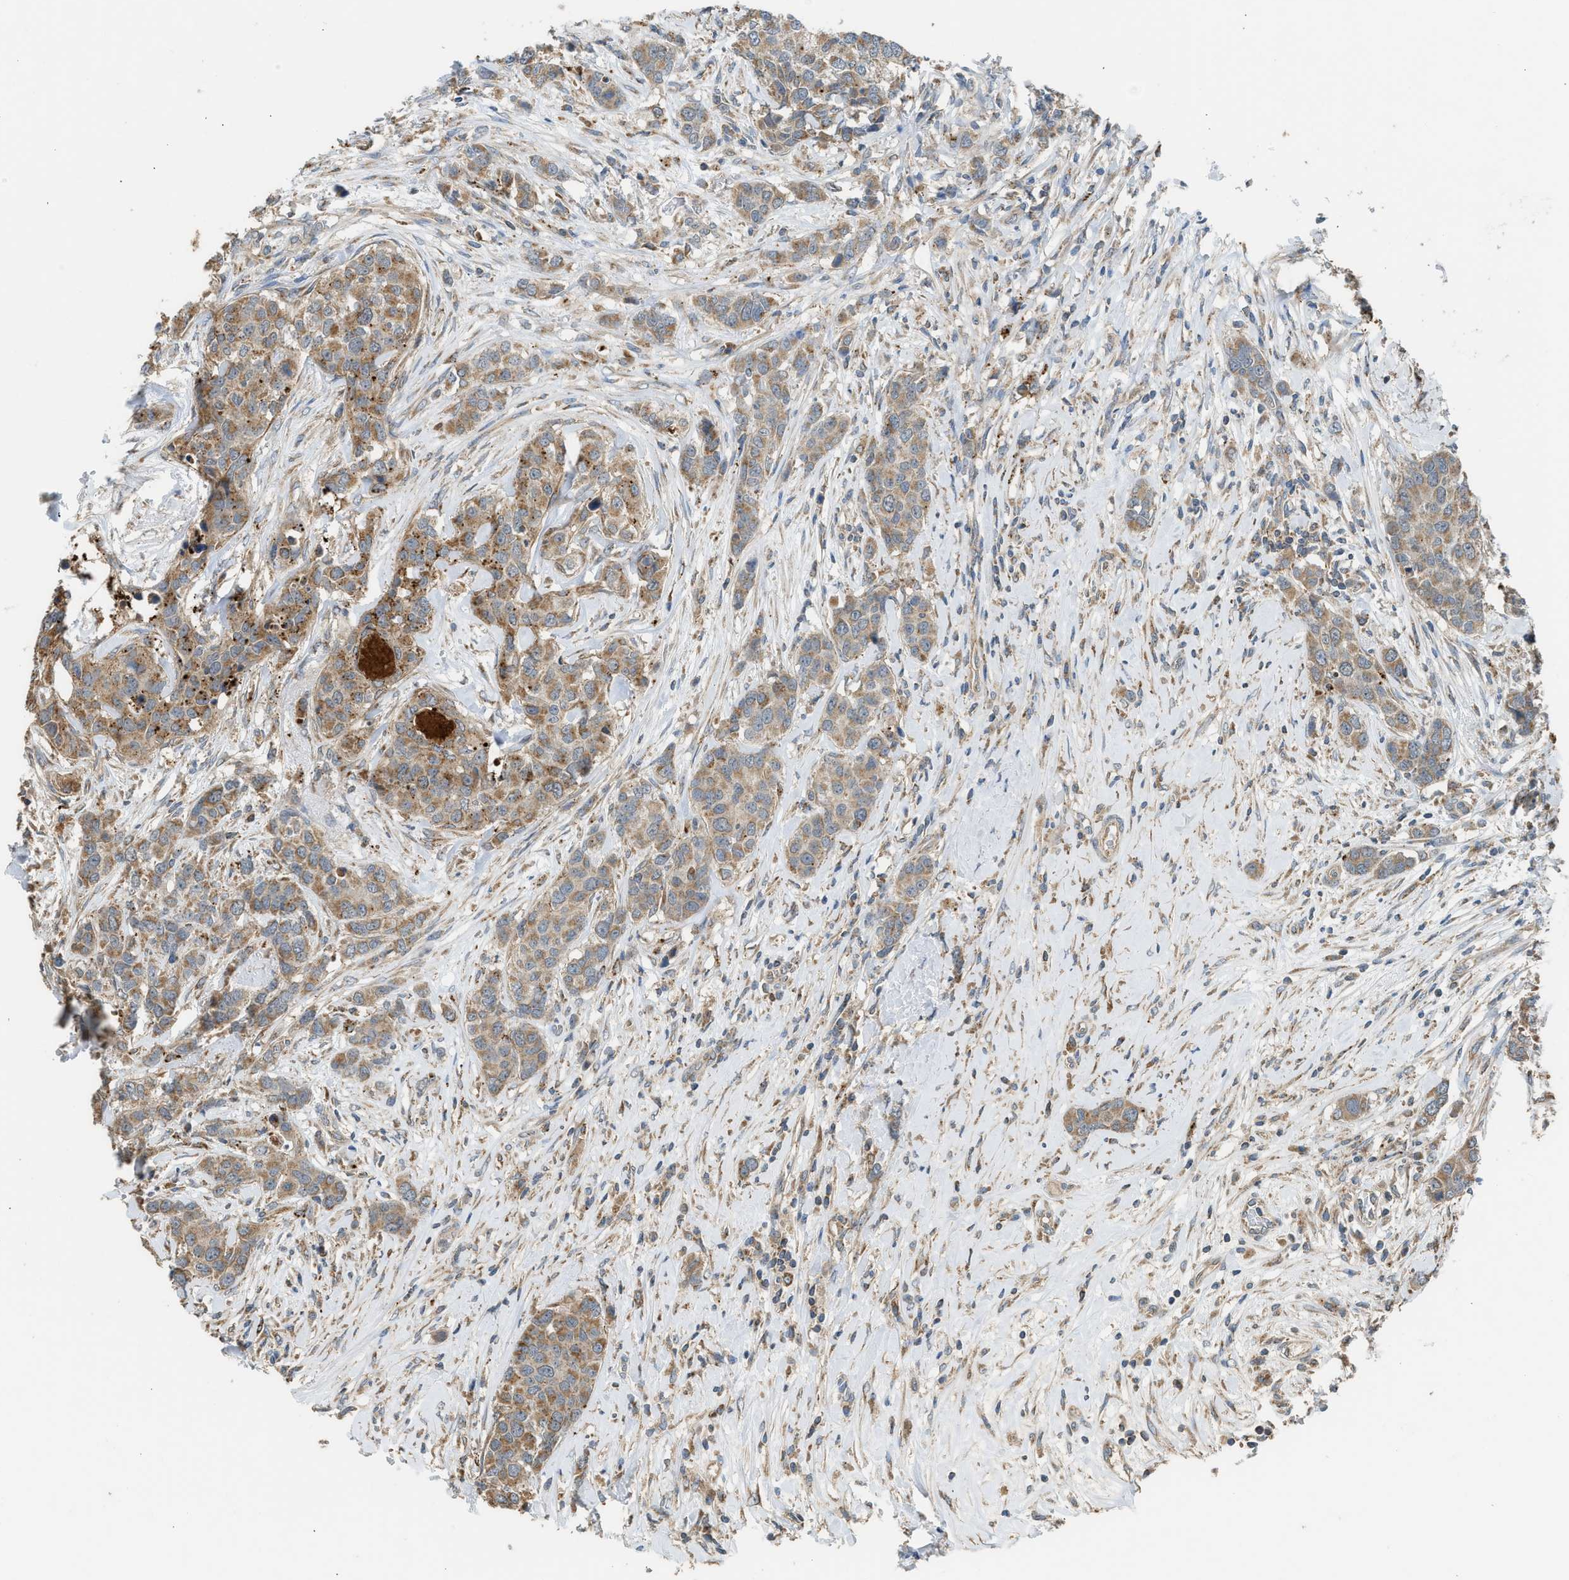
{"staining": {"intensity": "moderate", "quantity": ">75%", "location": "cytoplasmic/membranous"}, "tissue": "breast cancer", "cell_type": "Tumor cells", "image_type": "cancer", "snomed": [{"axis": "morphology", "description": "Lobular carcinoma"}, {"axis": "topography", "description": "Breast"}], "caption": "The image shows a brown stain indicating the presence of a protein in the cytoplasmic/membranous of tumor cells in lobular carcinoma (breast).", "gene": "STARD3", "patient": {"sex": "female", "age": 59}}